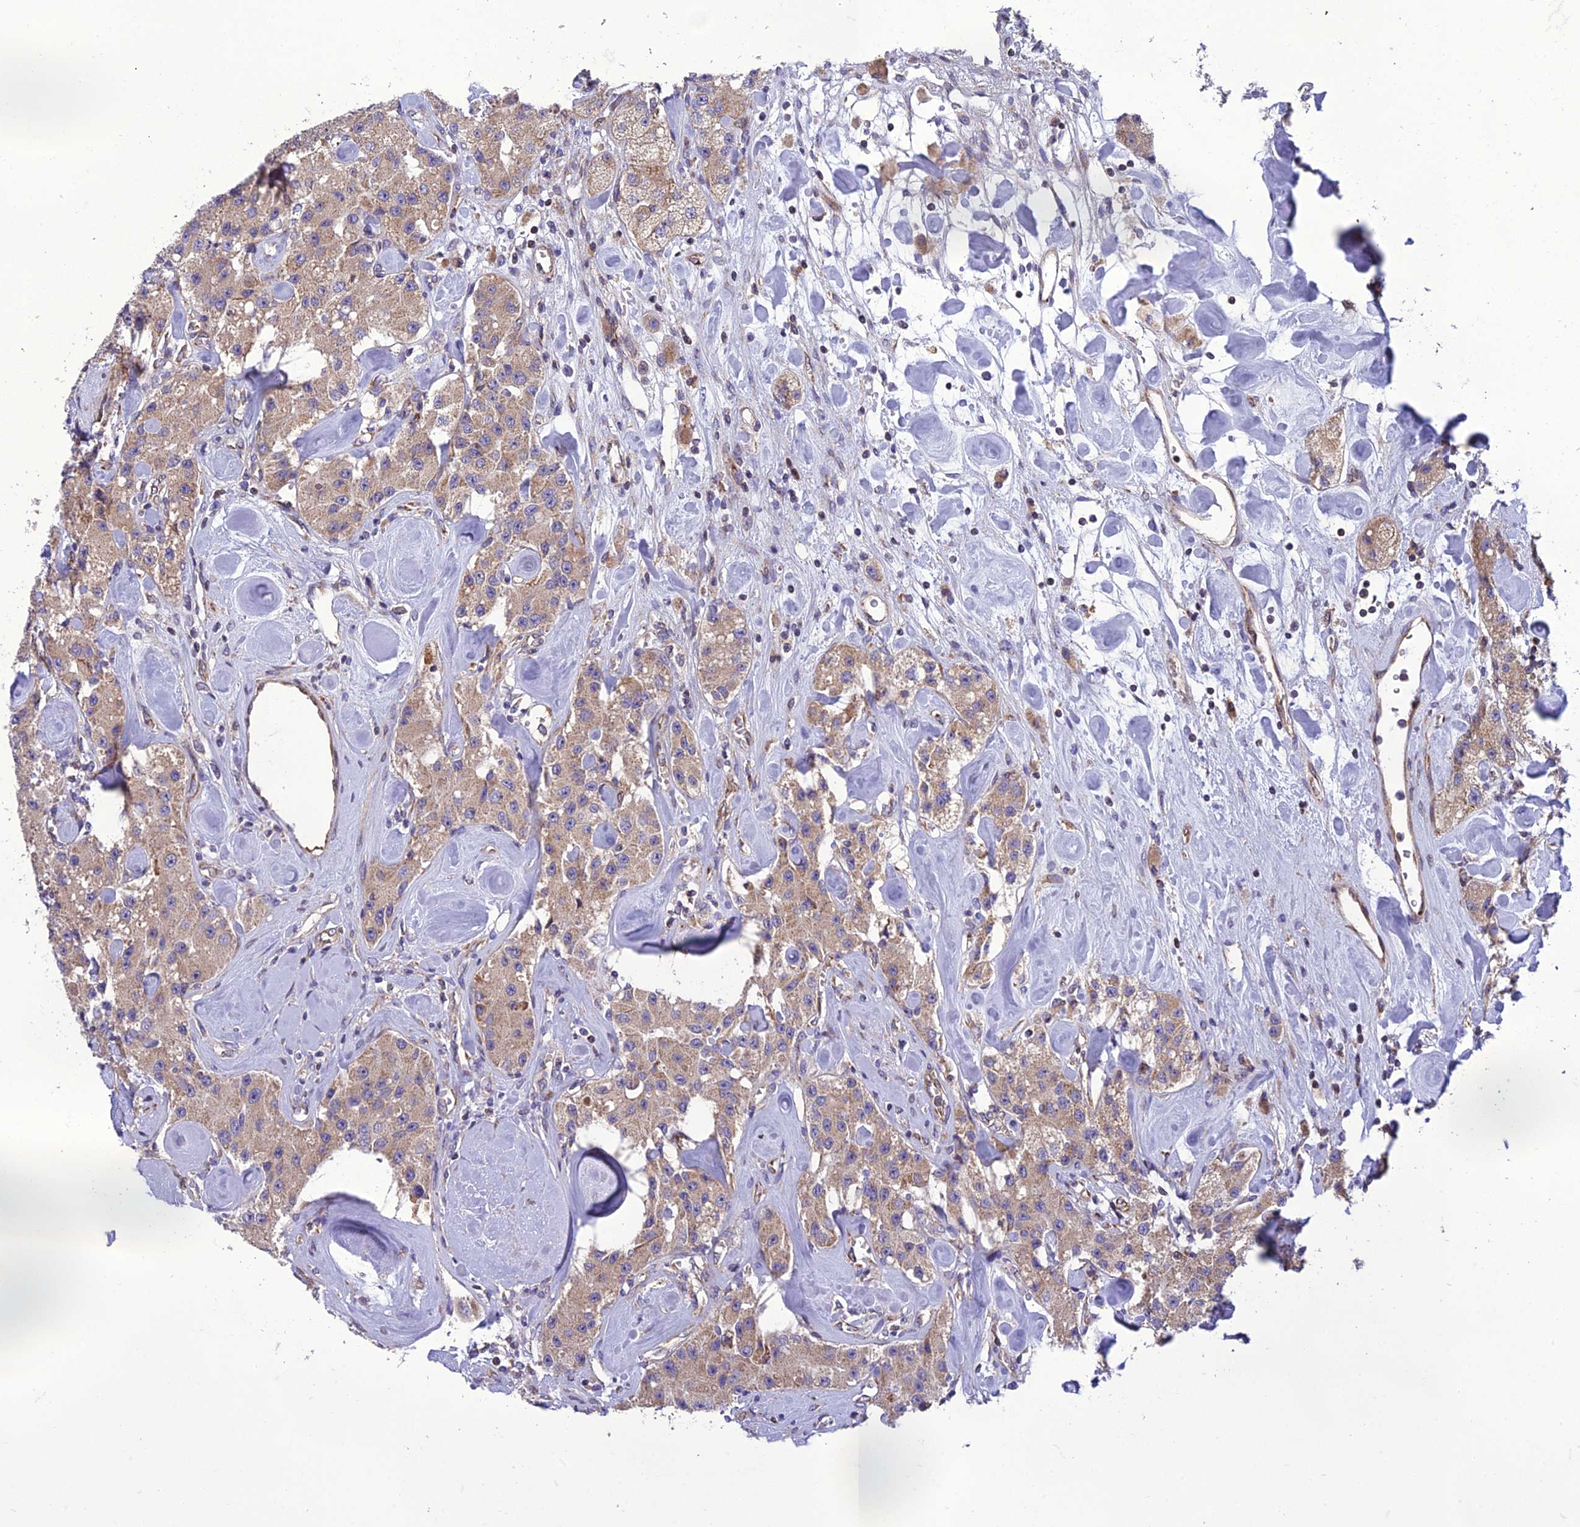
{"staining": {"intensity": "weak", "quantity": ">75%", "location": "cytoplasmic/membranous"}, "tissue": "carcinoid", "cell_type": "Tumor cells", "image_type": "cancer", "snomed": [{"axis": "morphology", "description": "Carcinoid, malignant, NOS"}, {"axis": "topography", "description": "Pancreas"}], "caption": "A brown stain highlights weak cytoplasmic/membranous staining of a protein in human carcinoid tumor cells.", "gene": "GIMAP1", "patient": {"sex": "male", "age": 41}}